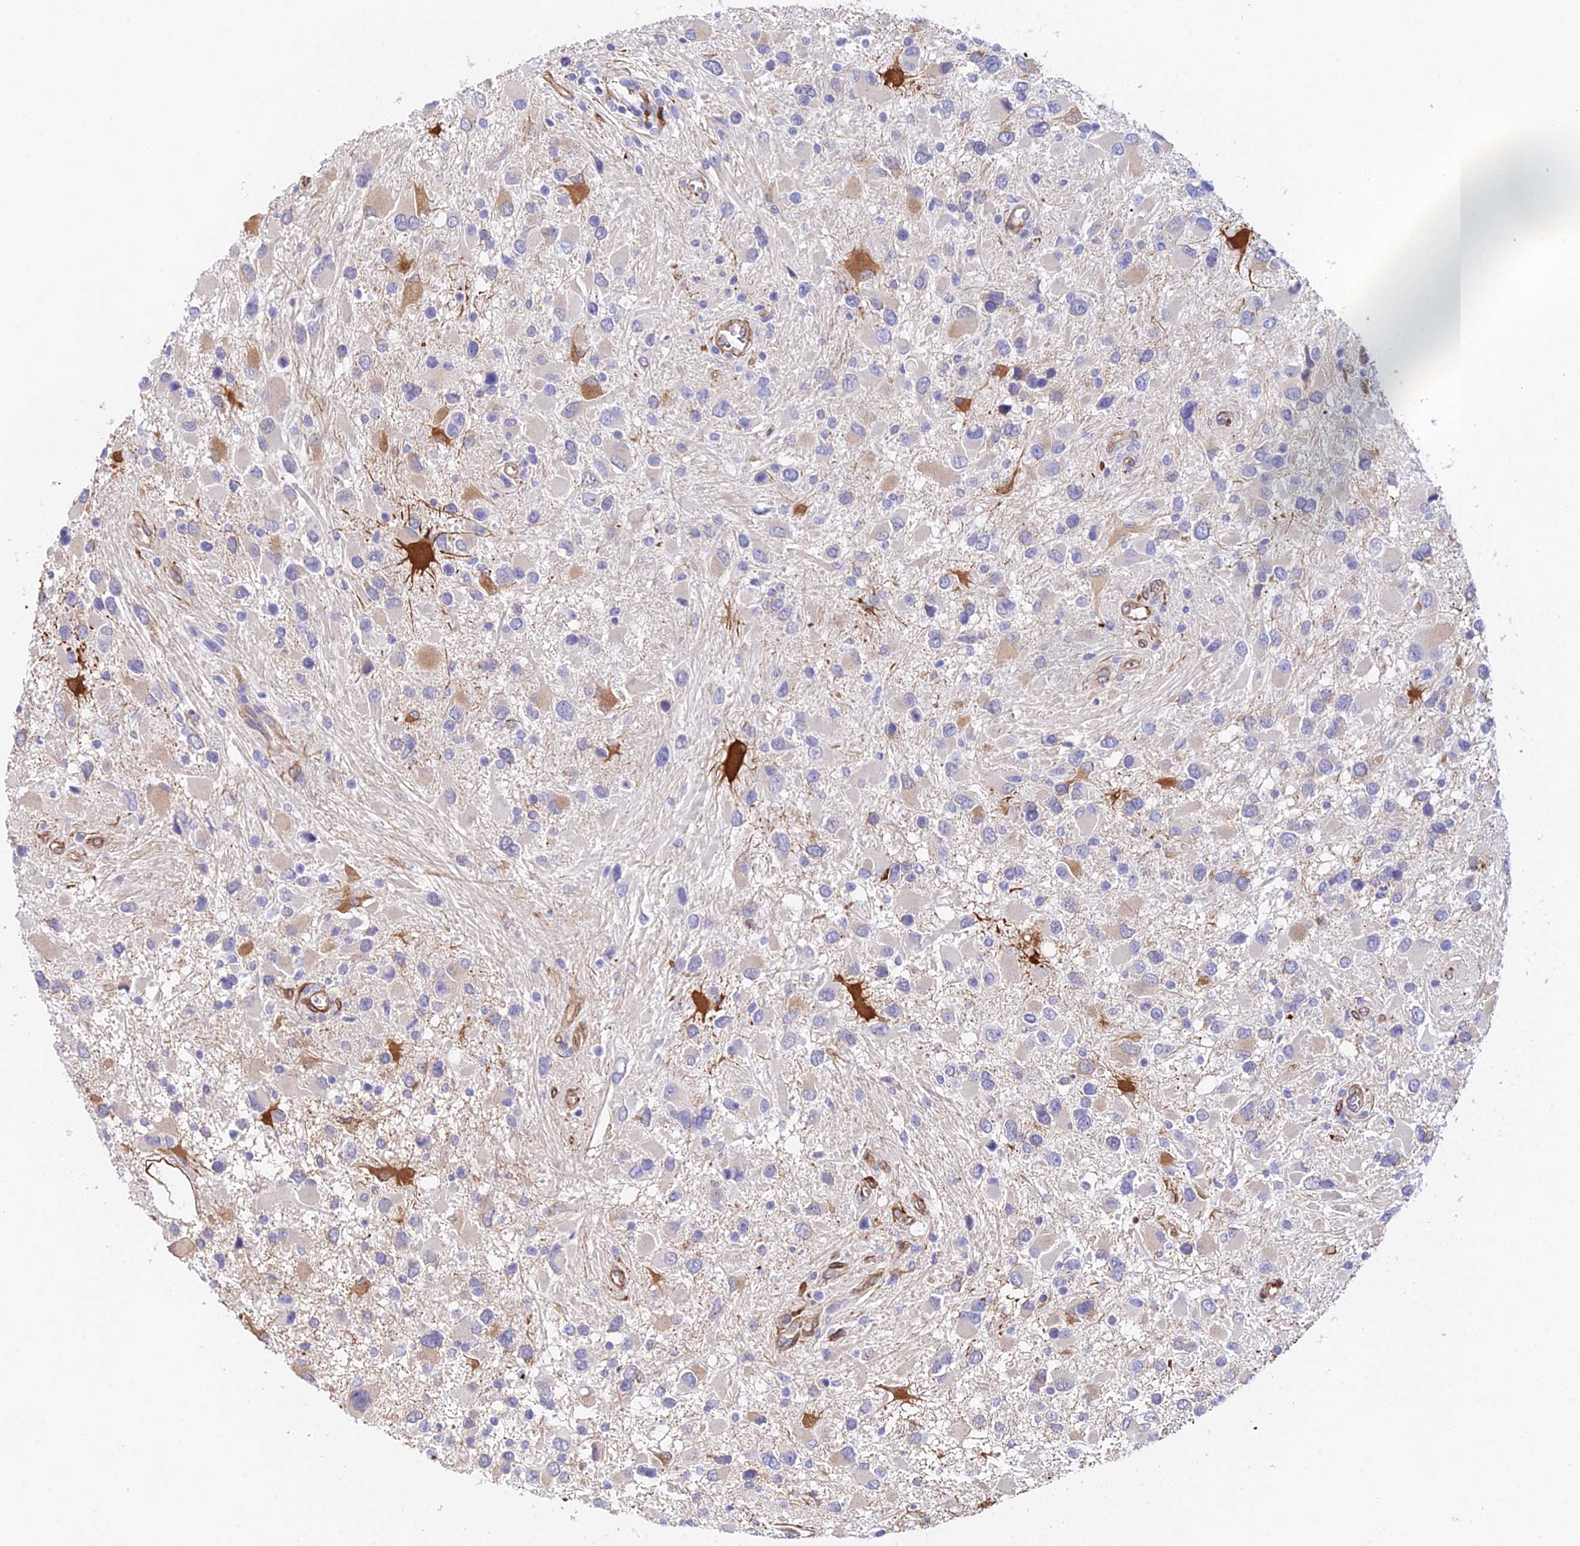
{"staining": {"intensity": "negative", "quantity": "none", "location": "none"}, "tissue": "glioma", "cell_type": "Tumor cells", "image_type": "cancer", "snomed": [{"axis": "morphology", "description": "Glioma, malignant, High grade"}, {"axis": "topography", "description": "Brain"}], "caption": "The histopathology image displays no significant positivity in tumor cells of glioma. Brightfield microscopy of IHC stained with DAB (3,3'-diaminobenzidine) (brown) and hematoxylin (blue), captured at high magnification.", "gene": "MXRA7", "patient": {"sex": "male", "age": 53}}